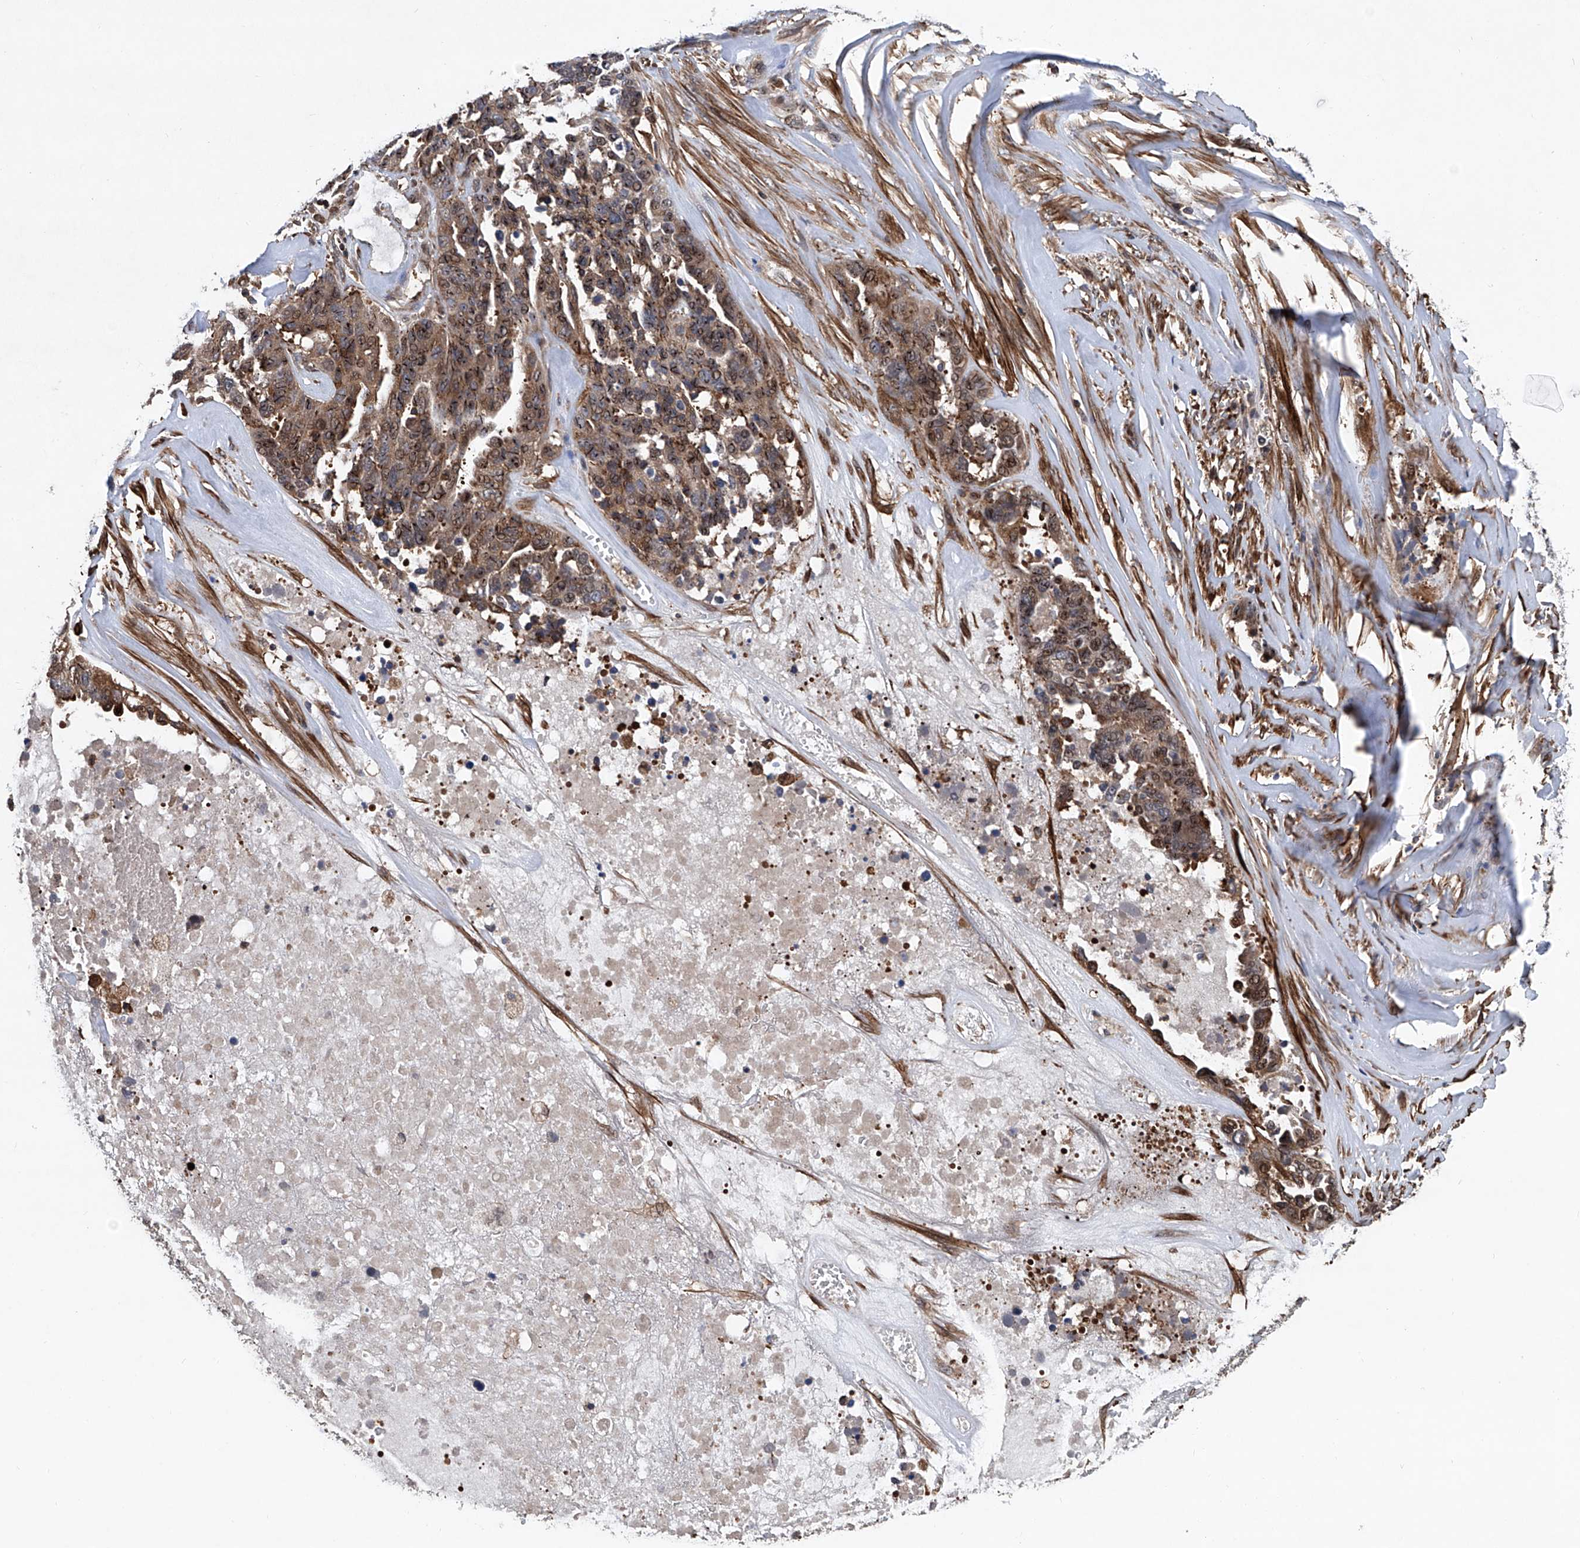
{"staining": {"intensity": "moderate", "quantity": ">75%", "location": "nuclear"}, "tissue": "ovarian cancer", "cell_type": "Tumor cells", "image_type": "cancer", "snomed": [{"axis": "morphology", "description": "Cystadenocarcinoma, serous, NOS"}, {"axis": "topography", "description": "Ovary"}], "caption": "Immunohistochemistry (IHC) histopathology image of neoplastic tissue: ovarian serous cystadenocarcinoma stained using immunohistochemistry exhibits medium levels of moderate protein expression localized specifically in the nuclear of tumor cells, appearing as a nuclear brown color.", "gene": "NT5C3A", "patient": {"sex": "female", "age": 44}}